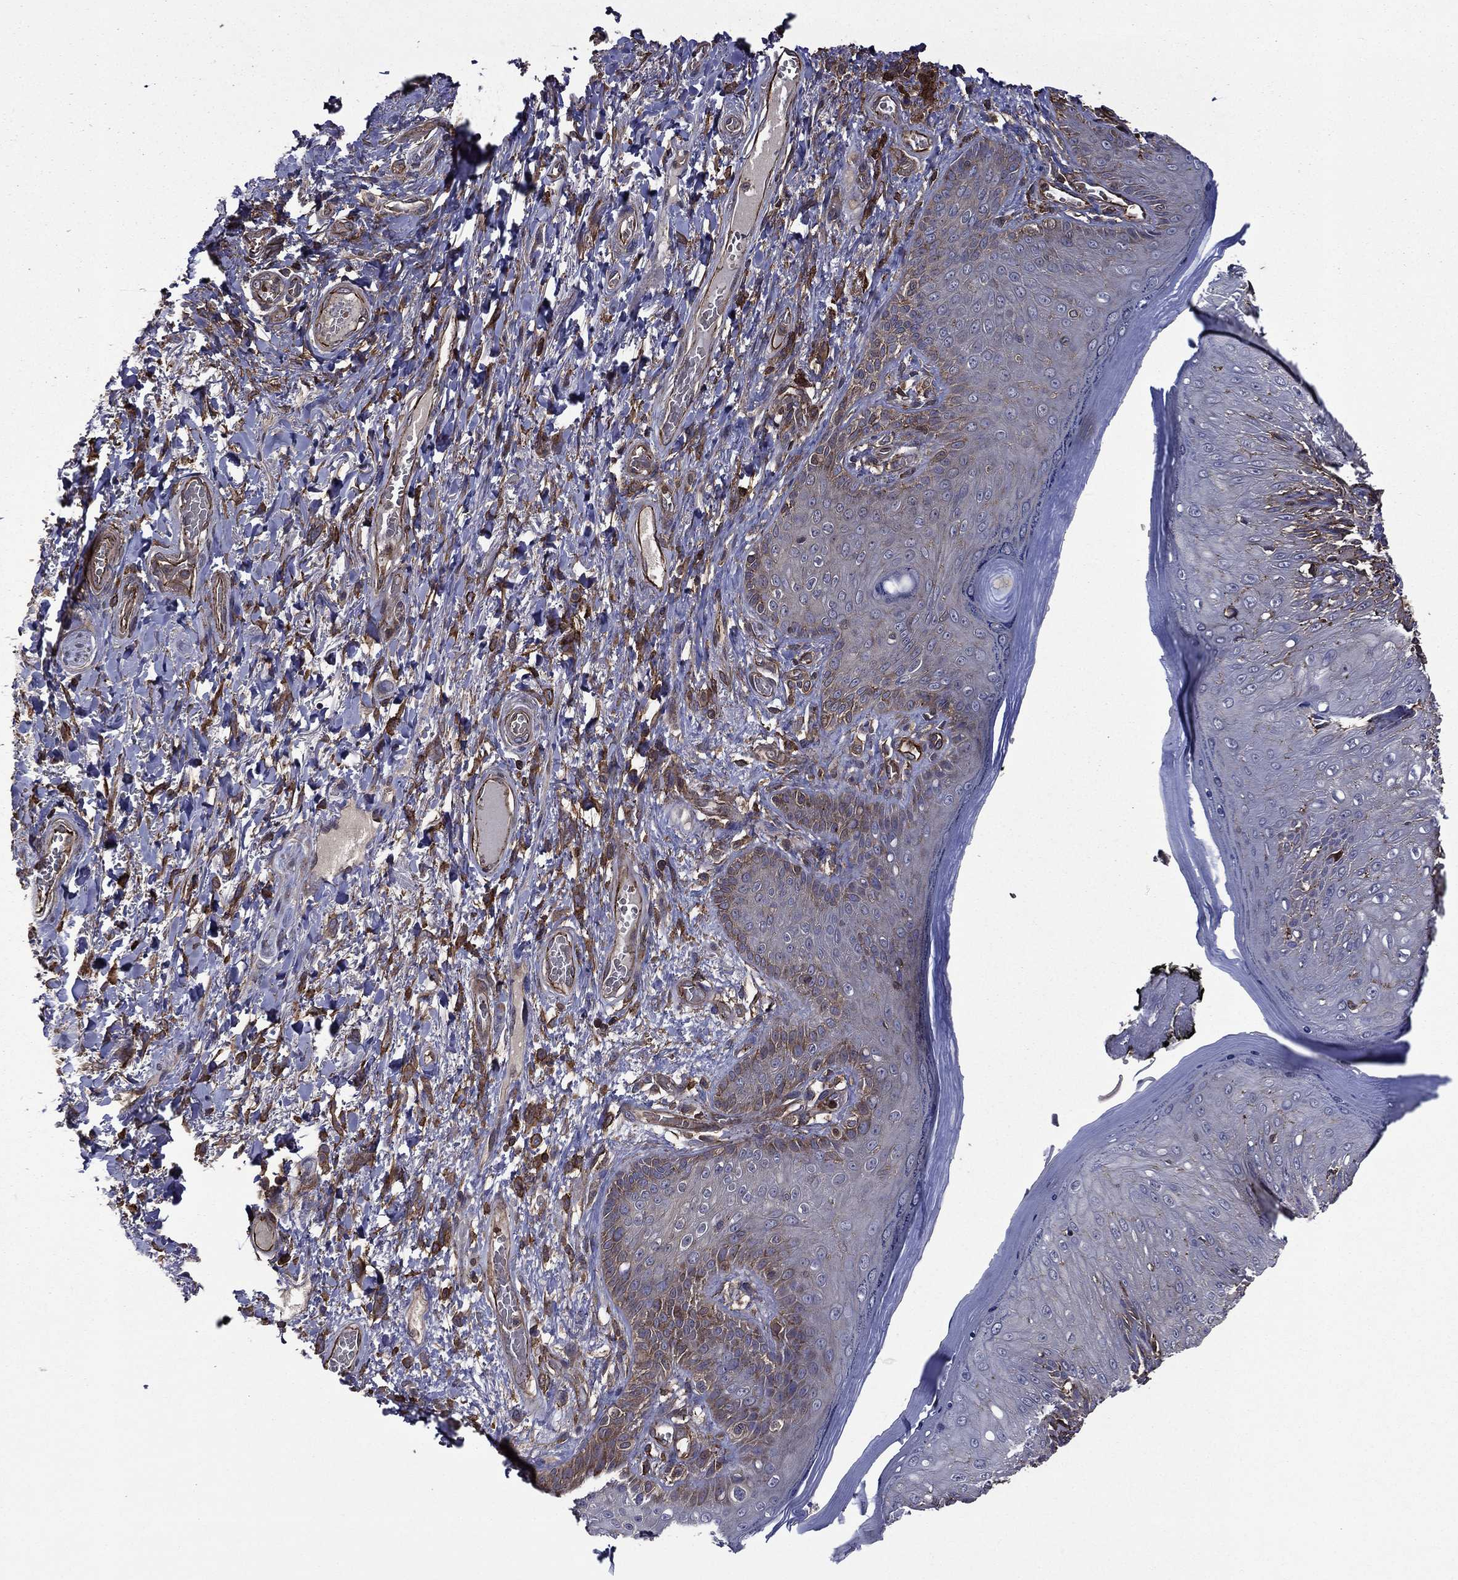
{"staining": {"intensity": "weak", "quantity": "<25%", "location": "cytoplasmic/membranous"}, "tissue": "skin", "cell_type": "Epidermal cells", "image_type": "normal", "snomed": [{"axis": "morphology", "description": "Normal tissue, NOS"}, {"axis": "morphology", "description": "Adenocarcinoma, NOS"}, {"axis": "topography", "description": "Rectum"}, {"axis": "topography", "description": "Anal"}], "caption": "Immunohistochemistry photomicrograph of normal skin stained for a protein (brown), which shows no expression in epidermal cells. (DAB (3,3'-diaminobenzidine) IHC with hematoxylin counter stain).", "gene": "PLPP3", "patient": {"sex": "female", "age": 68}}